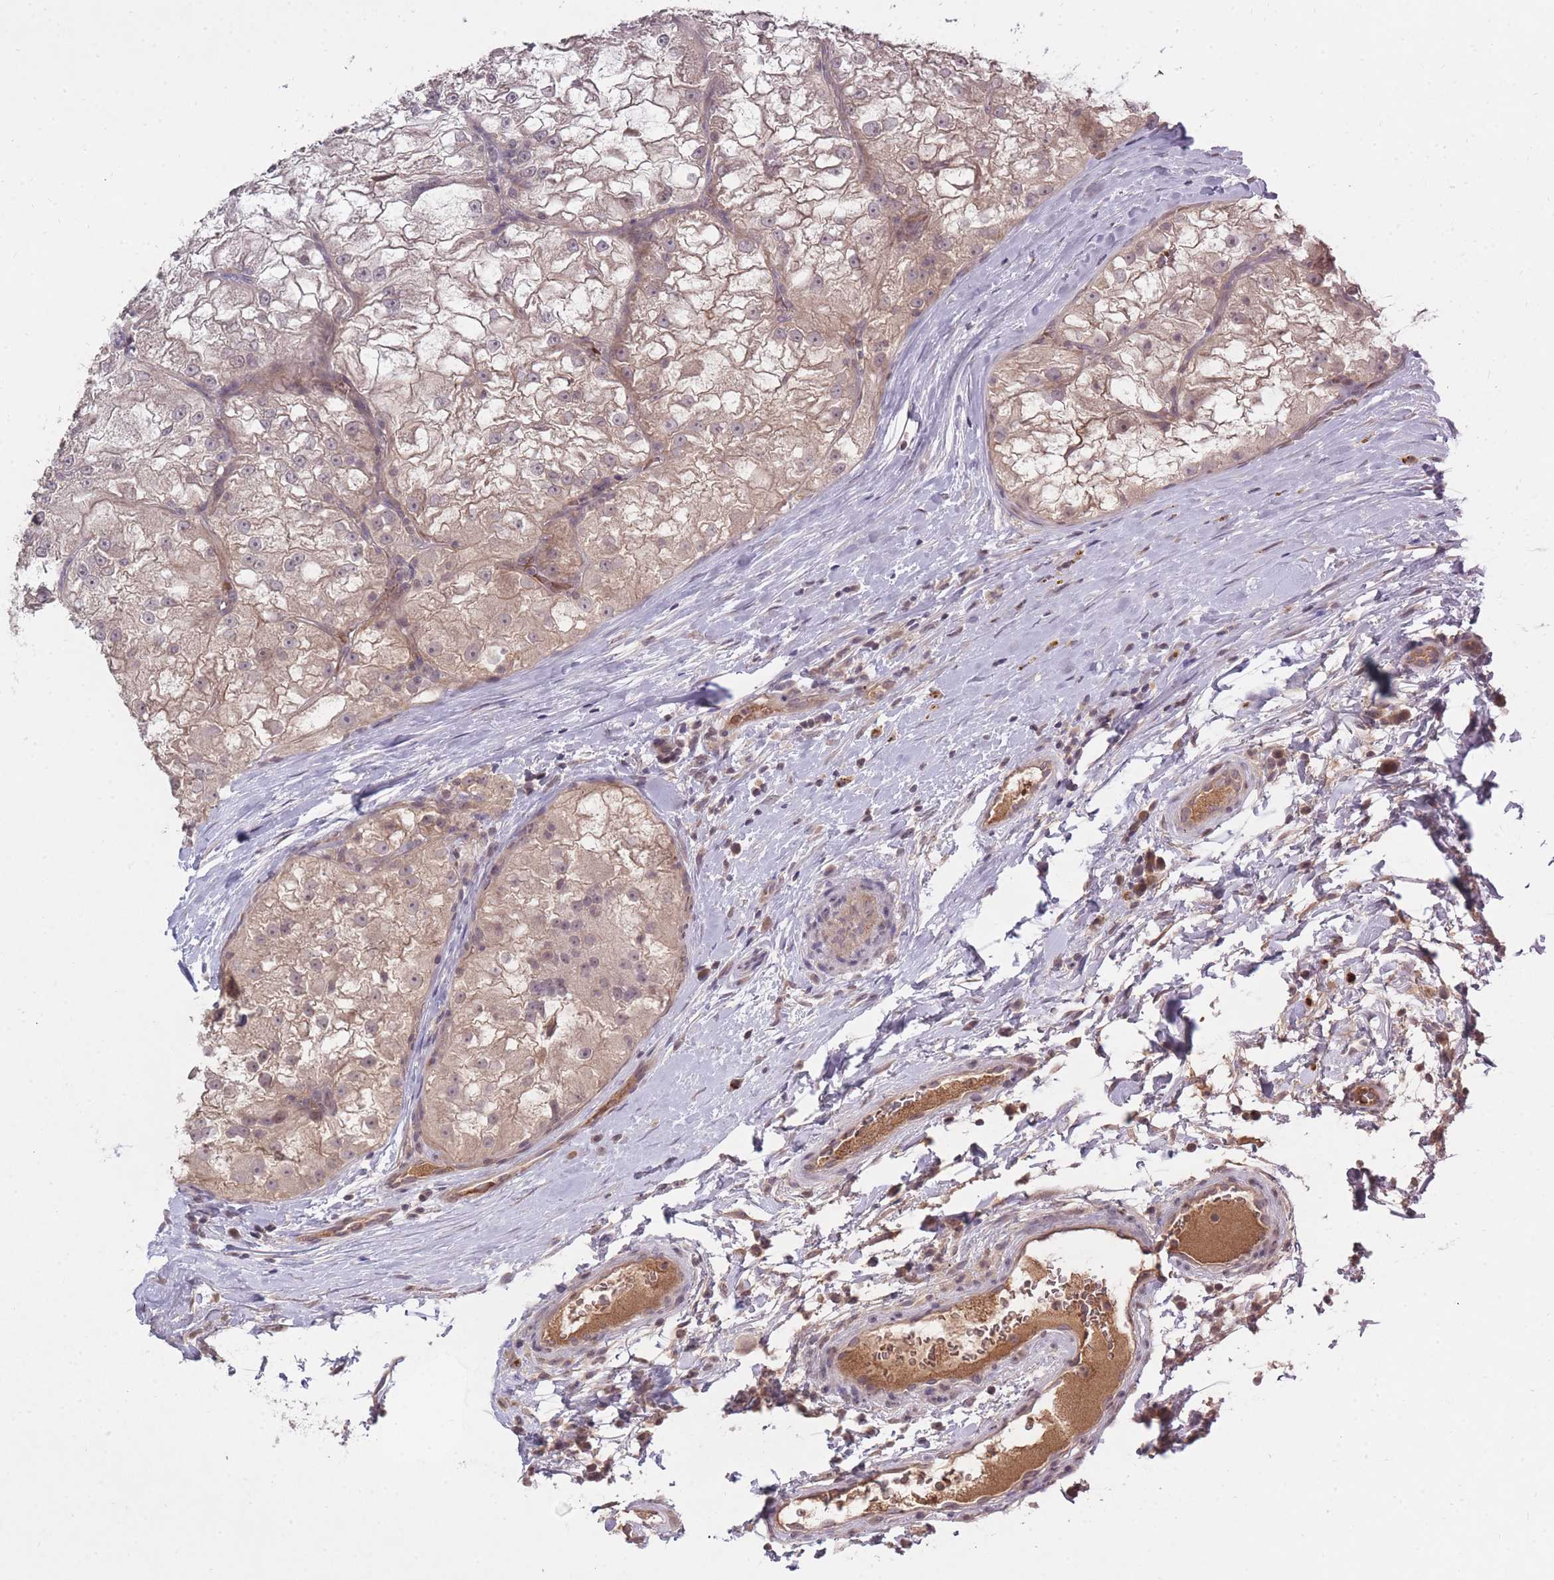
{"staining": {"intensity": "weak", "quantity": "<25%", "location": "cytoplasmic/membranous"}, "tissue": "renal cancer", "cell_type": "Tumor cells", "image_type": "cancer", "snomed": [{"axis": "morphology", "description": "Adenocarcinoma, NOS"}, {"axis": "topography", "description": "Kidney"}], "caption": "Renal cancer (adenocarcinoma) was stained to show a protein in brown. There is no significant expression in tumor cells.", "gene": "ADCYAP1R1", "patient": {"sex": "female", "age": 72}}